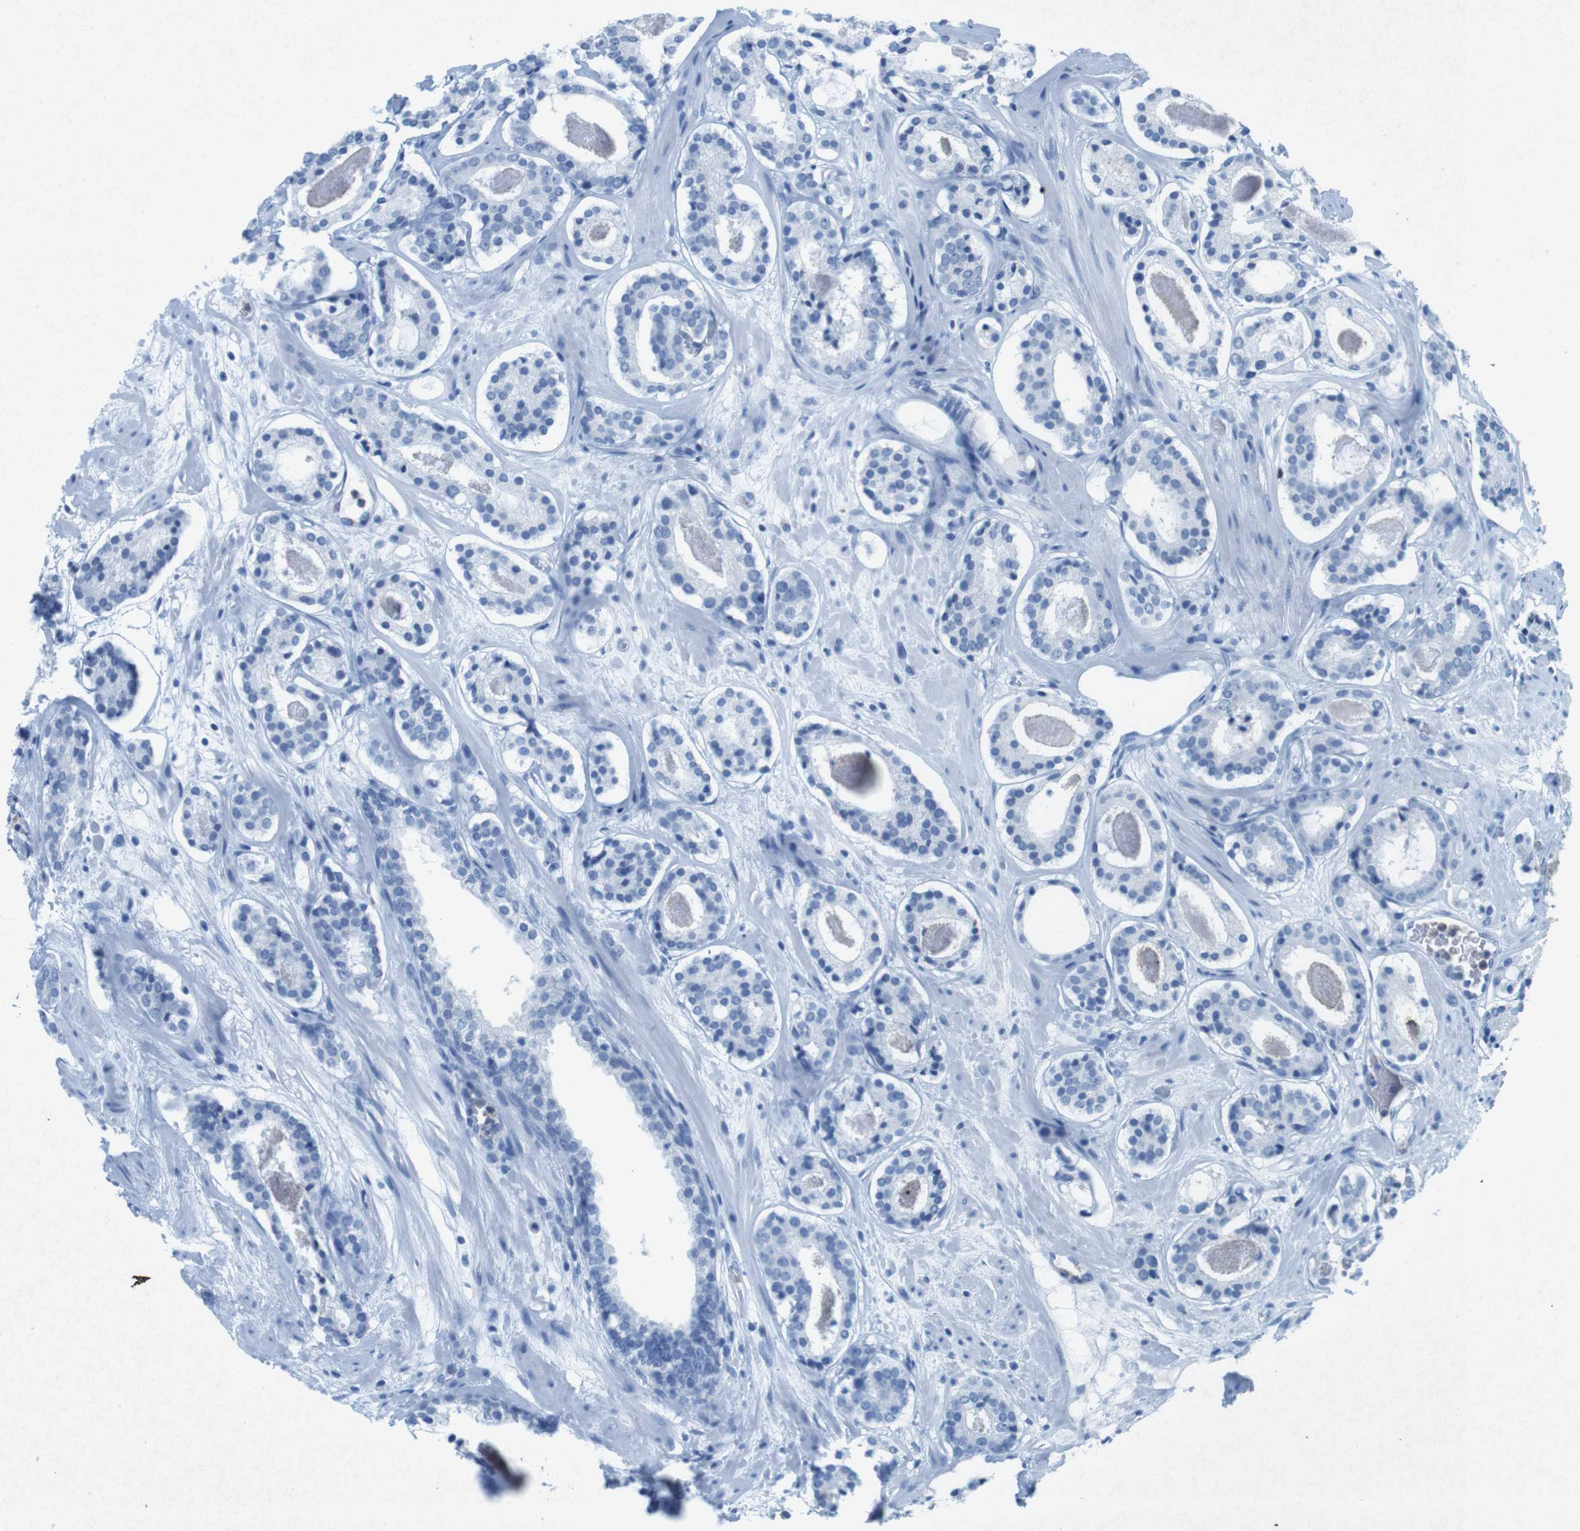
{"staining": {"intensity": "negative", "quantity": "none", "location": "none"}, "tissue": "prostate cancer", "cell_type": "Tumor cells", "image_type": "cancer", "snomed": [{"axis": "morphology", "description": "Adenocarcinoma, Low grade"}, {"axis": "topography", "description": "Prostate"}], "caption": "Tumor cells show no significant protein expression in prostate cancer (low-grade adenocarcinoma). The staining was performed using DAB to visualize the protein expression in brown, while the nuclei were stained in blue with hematoxylin (Magnification: 20x).", "gene": "CTAG1B", "patient": {"sex": "male", "age": 69}}